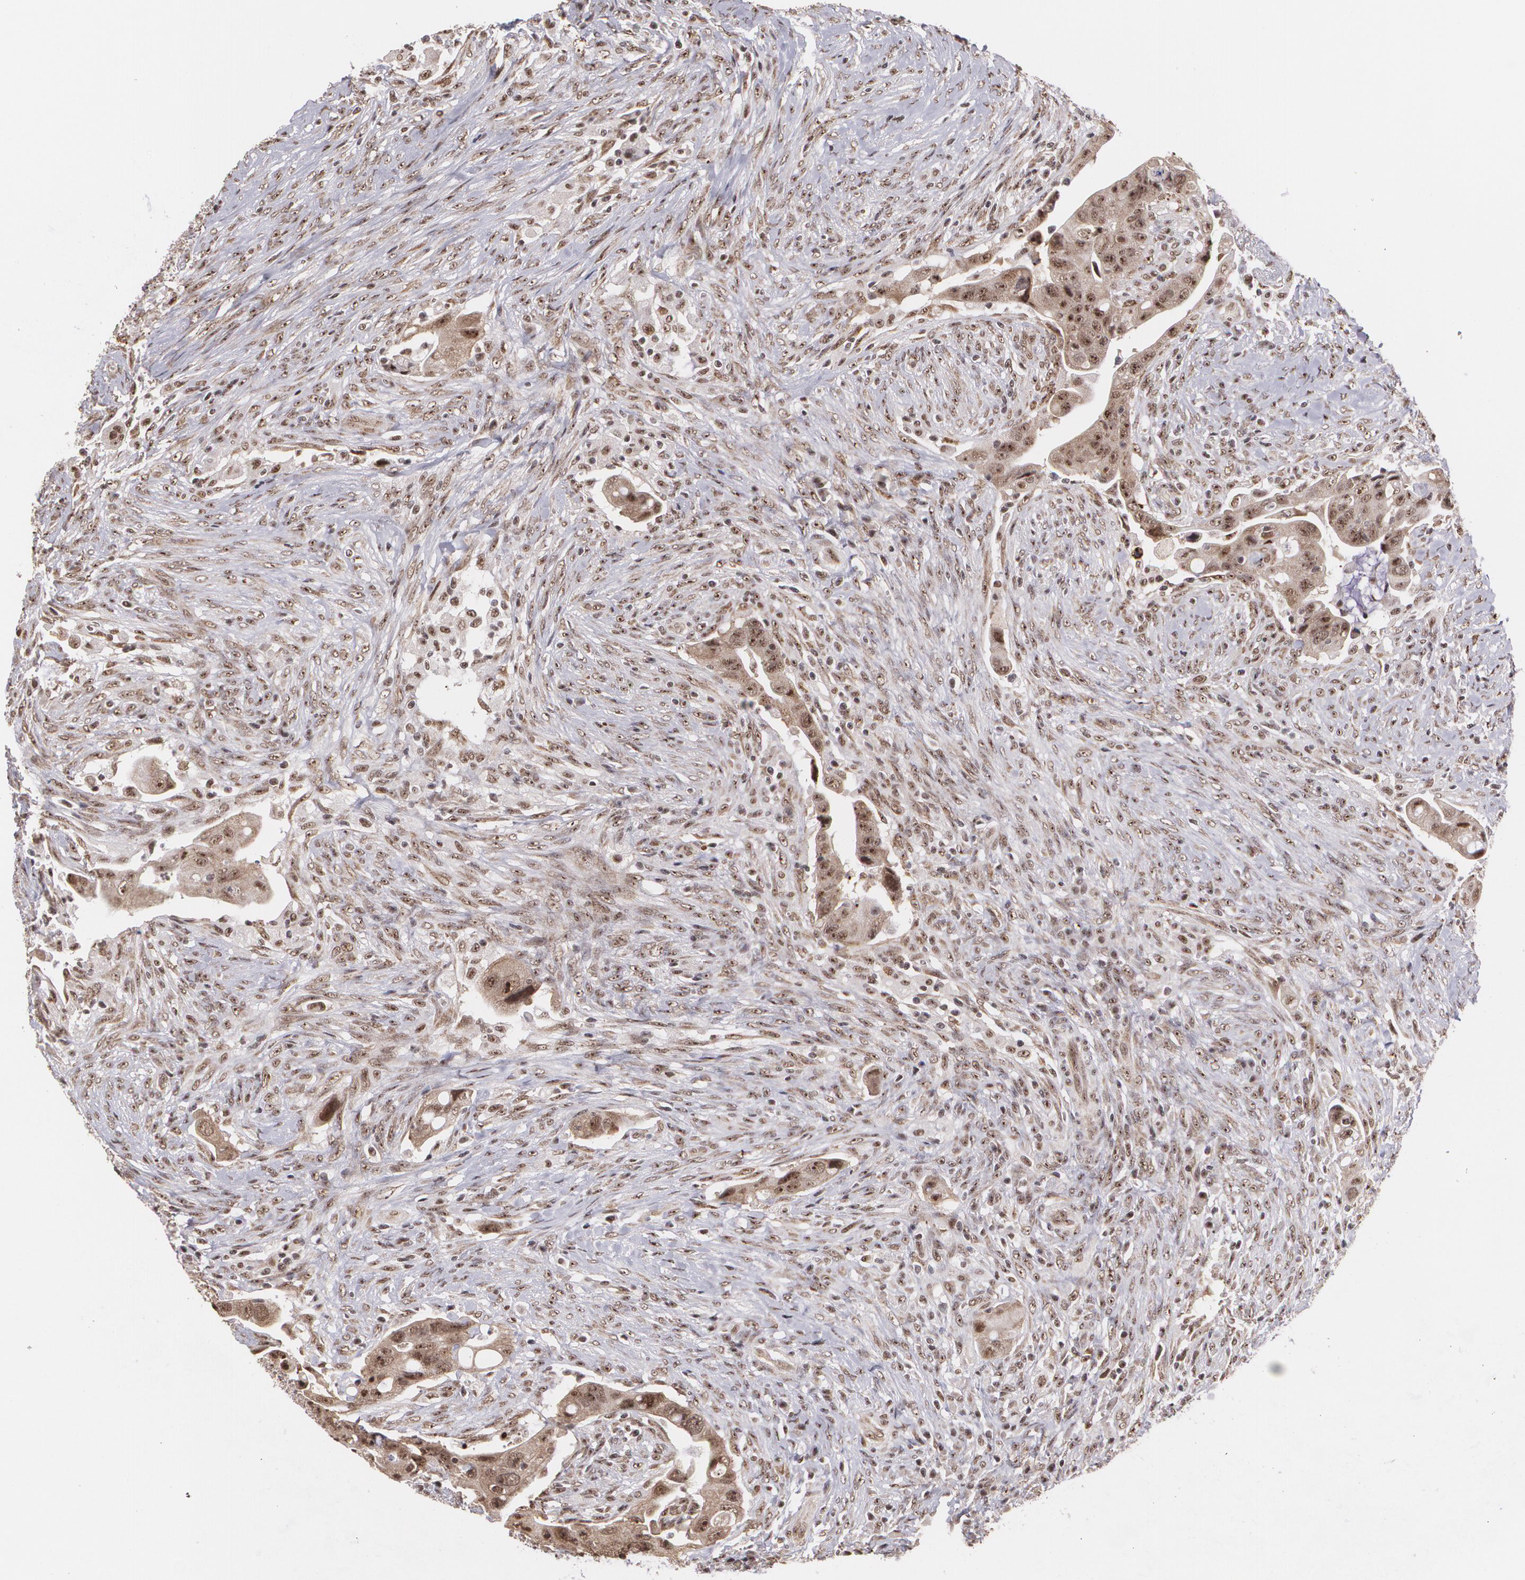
{"staining": {"intensity": "strong", "quantity": ">75%", "location": "cytoplasmic/membranous,nuclear"}, "tissue": "colorectal cancer", "cell_type": "Tumor cells", "image_type": "cancer", "snomed": [{"axis": "morphology", "description": "Adenocarcinoma, NOS"}, {"axis": "topography", "description": "Rectum"}], "caption": "Strong cytoplasmic/membranous and nuclear staining is seen in approximately >75% of tumor cells in colorectal cancer (adenocarcinoma).", "gene": "C6orf15", "patient": {"sex": "female", "age": 71}}